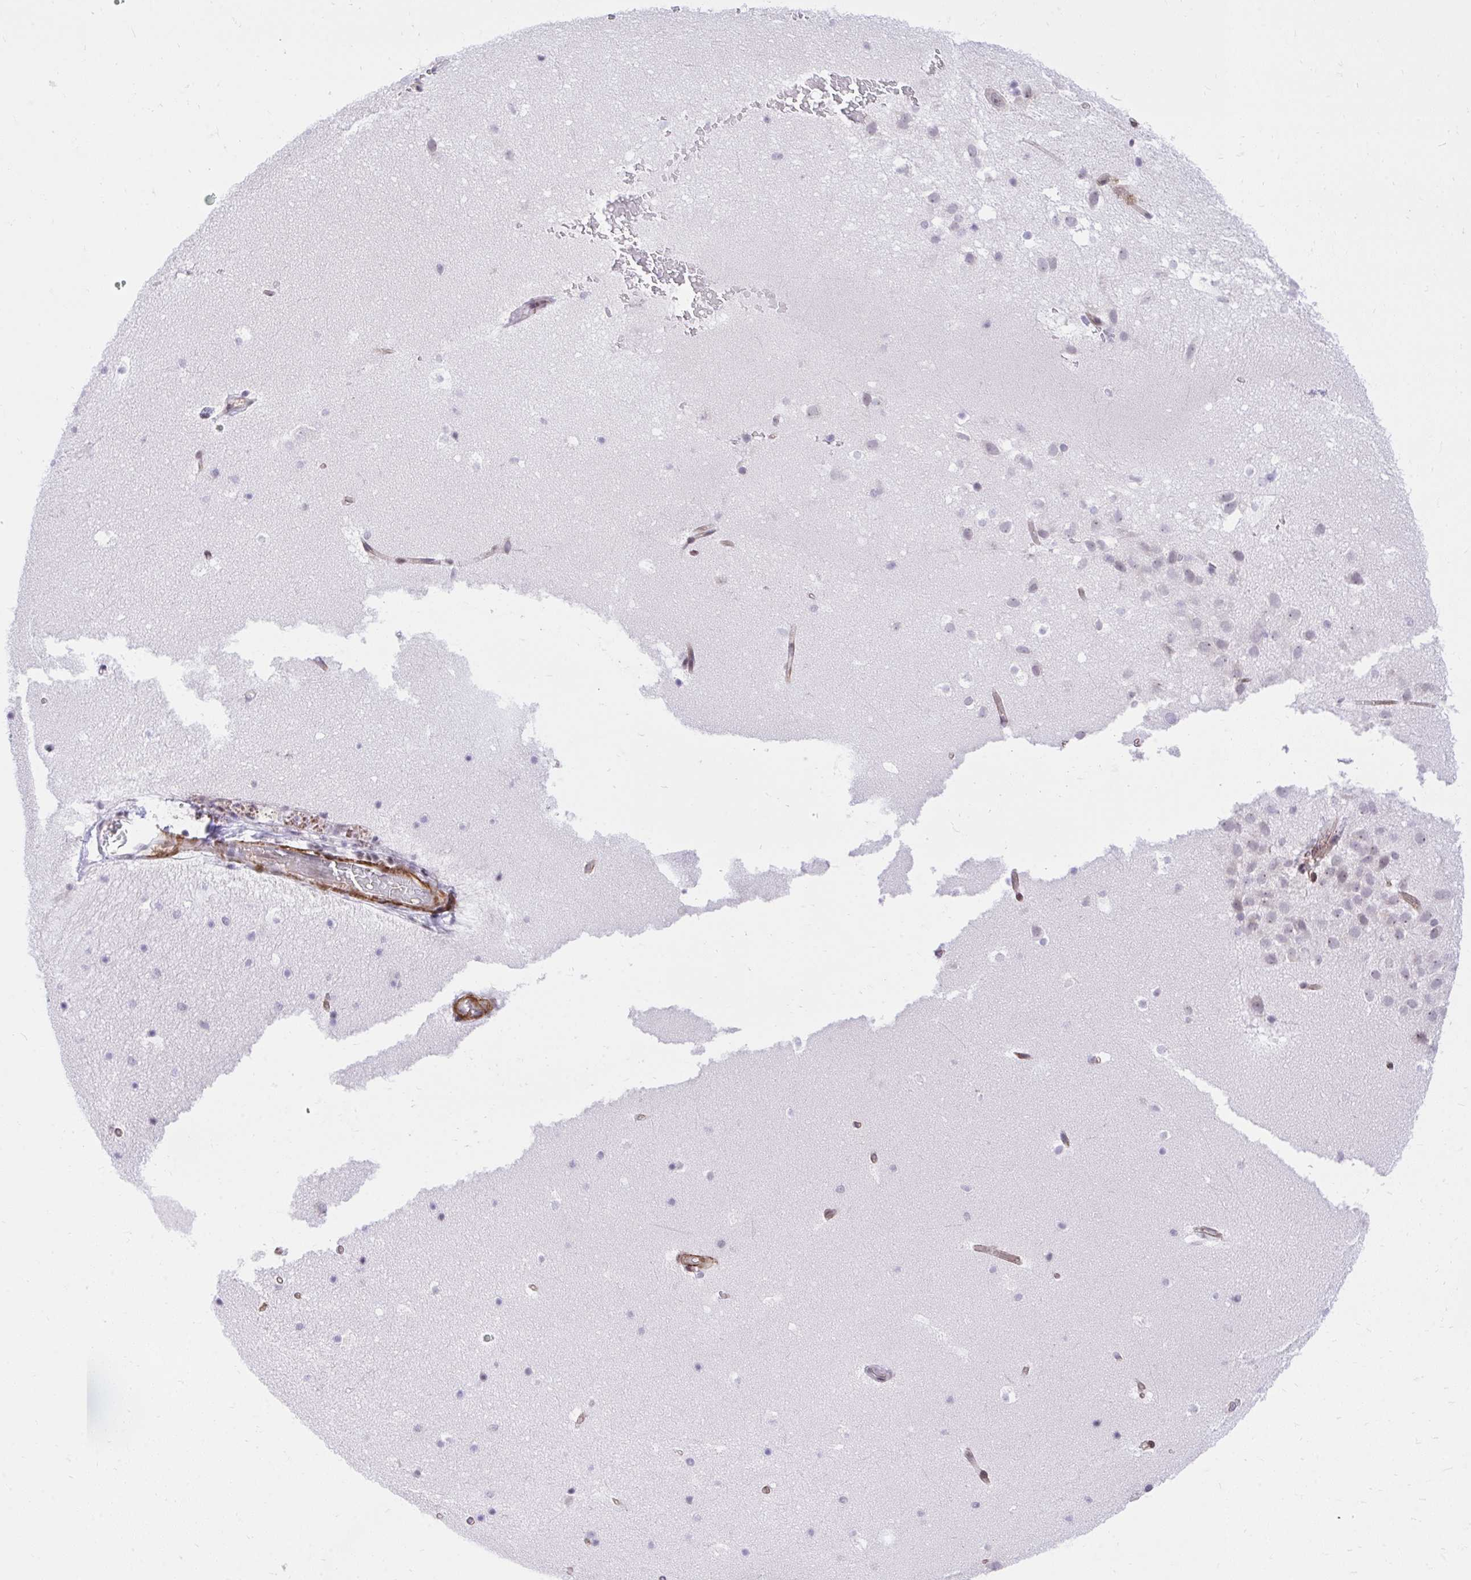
{"staining": {"intensity": "negative", "quantity": "none", "location": "none"}, "tissue": "hippocampus", "cell_type": "Glial cells", "image_type": "normal", "snomed": [{"axis": "morphology", "description": "Normal tissue, NOS"}, {"axis": "topography", "description": "Hippocampus"}], "caption": "This photomicrograph is of benign hippocampus stained with immunohistochemistry (IHC) to label a protein in brown with the nuclei are counter-stained blue. There is no expression in glial cells. The staining is performed using DAB (3,3'-diaminobenzidine) brown chromogen with nuclei counter-stained in using hematoxylin.", "gene": "KCNN4", "patient": {"sex": "male", "age": 26}}